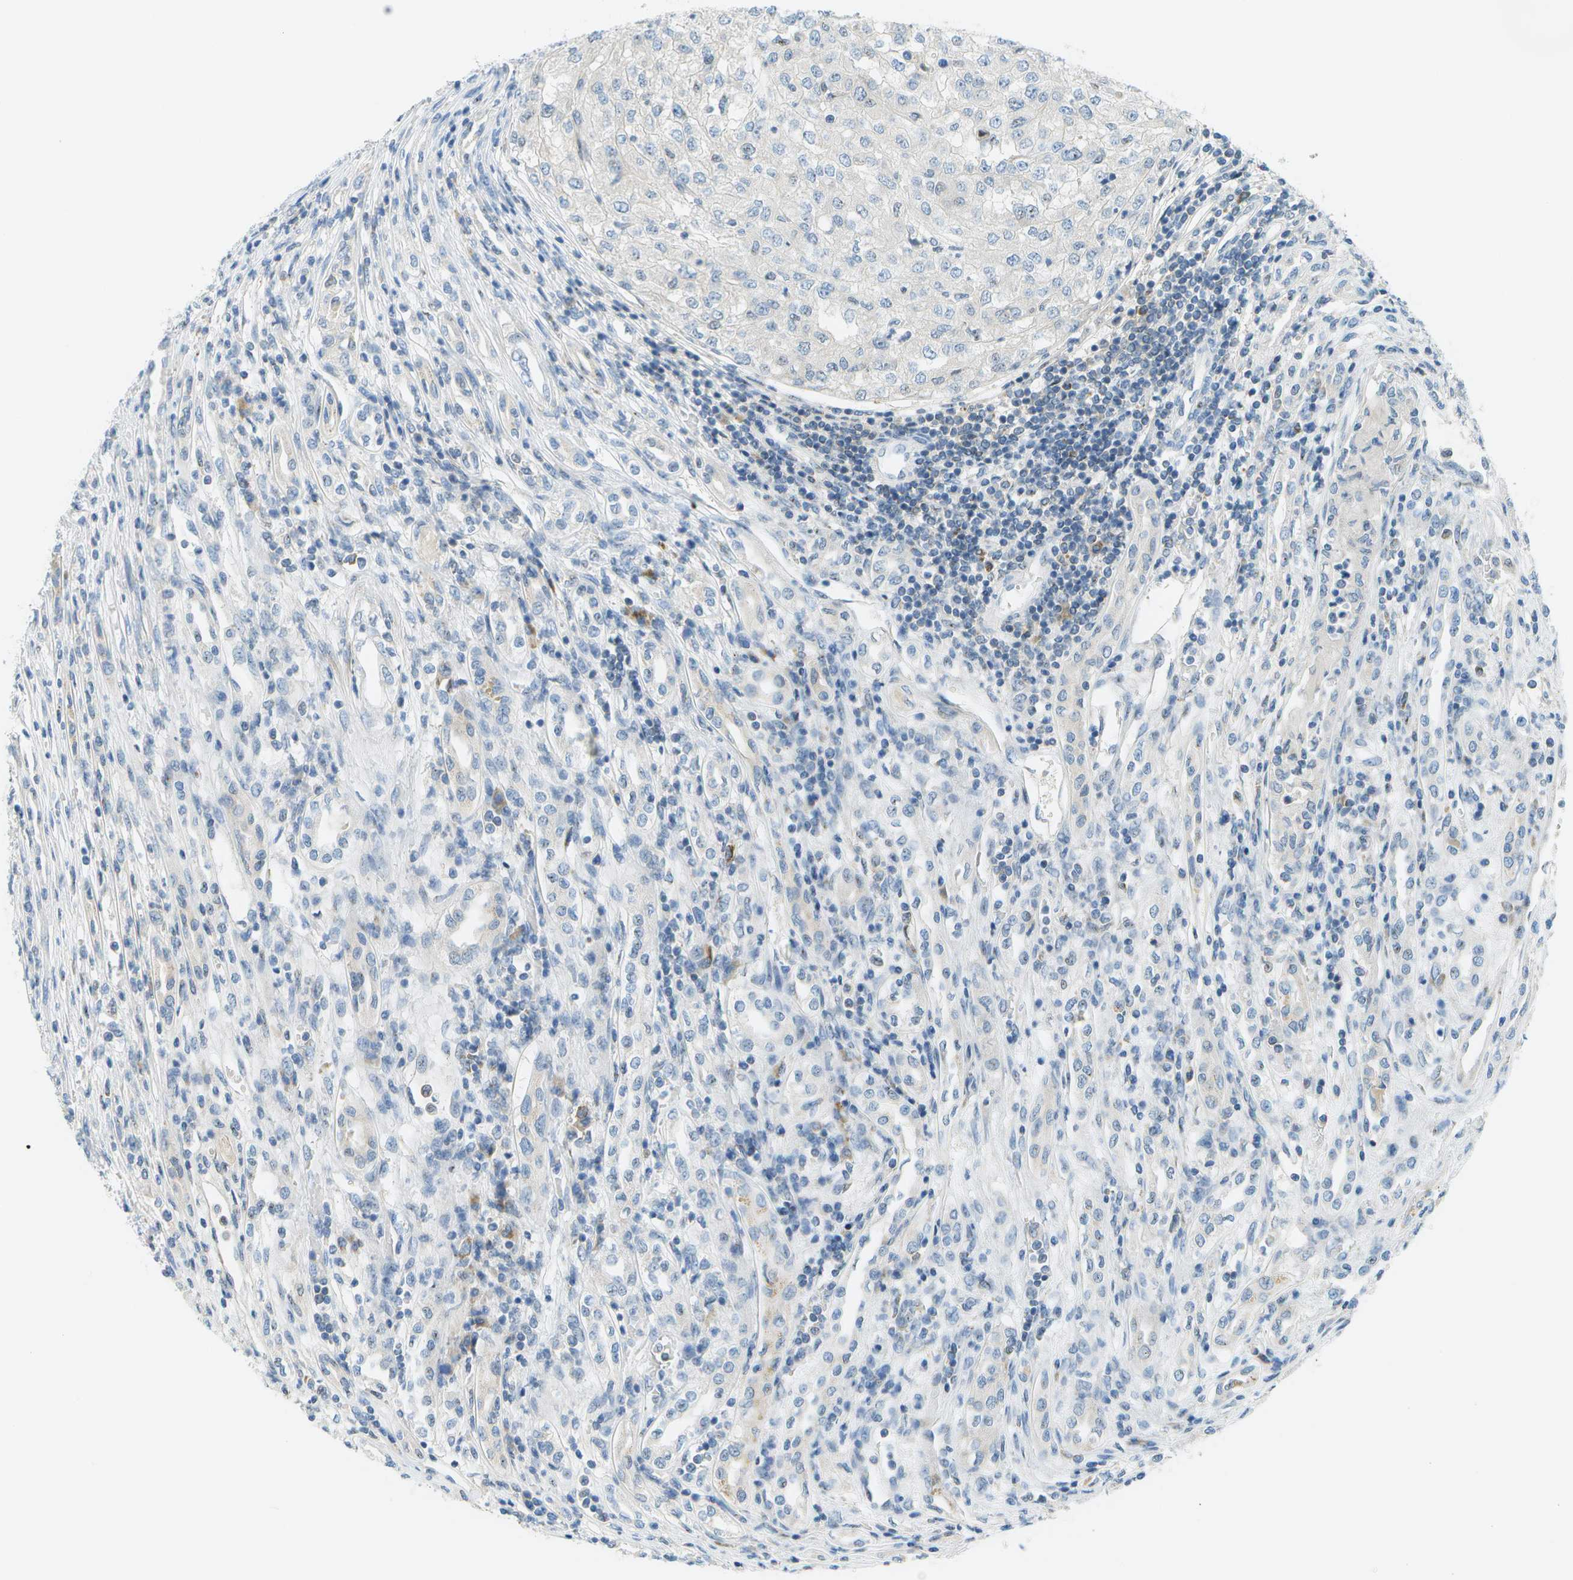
{"staining": {"intensity": "negative", "quantity": "none", "location": "none"}, "tissue": "renal cancer", "cell_type": "Tumor cells", "image_type": "cancer", "snomed": [{"axis": "morphology", "description": "Adenocarcinoma, NOS"}, {"axis": "topography", "description": "Kidney"}], "caption": "Adenocarcinoma (renal) was stained to show a protein in brown. There is no significant positivity in tumor cells.", "gene": "PTGIS", "patient": {"sex": "female", "age": 54}}